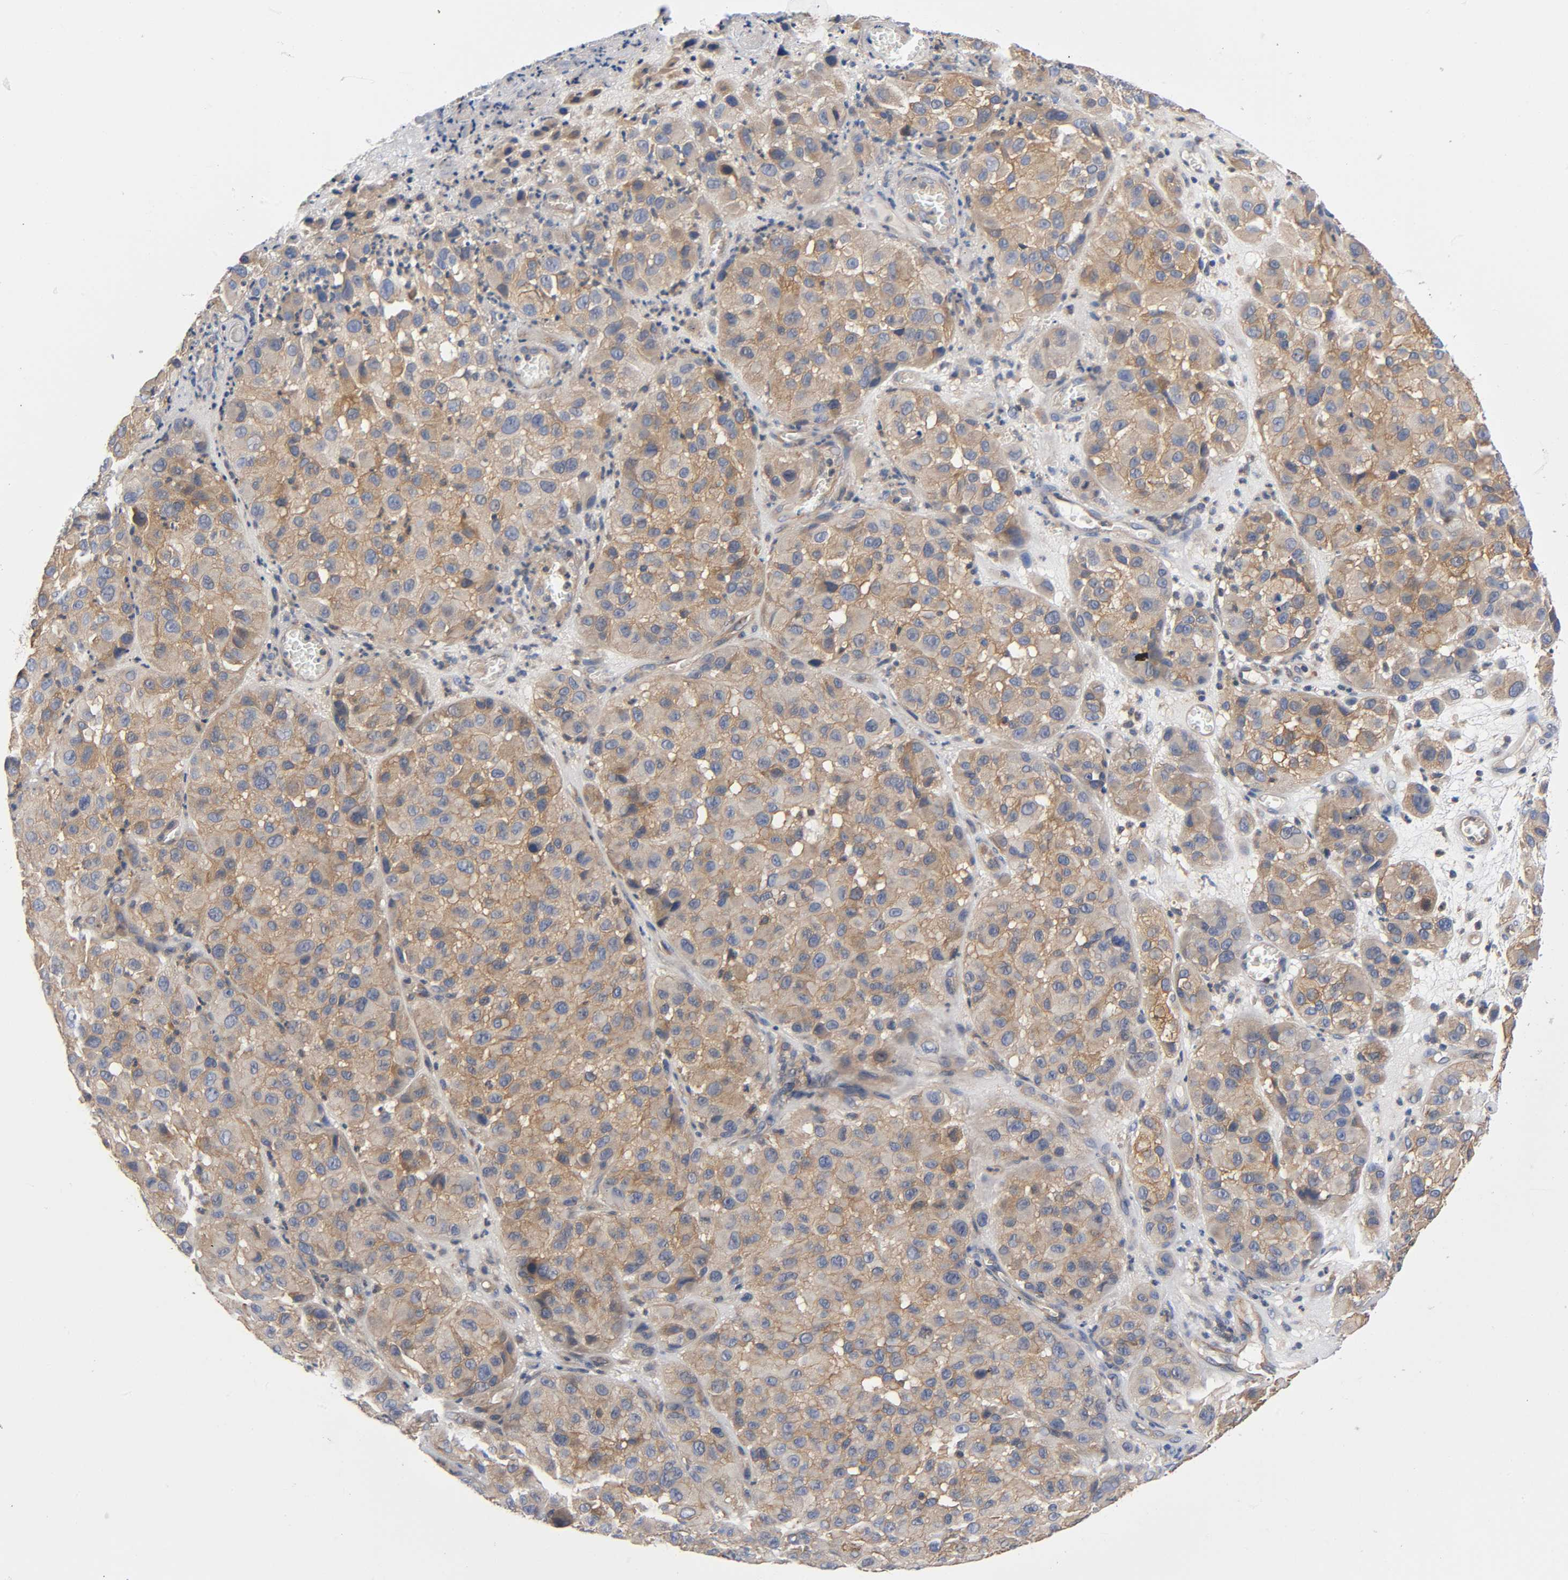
{"staining": {"intensity": "moderate", "quantity": ">75%", "location": "cytoplasmic/membranous"}, "tissue": "melanoma", "cell_type": "Tumor cells", "image_type": "cancer", "snomed": [{"axis": "morphology", "description": "Malignant melanoma, NOS"}, {"axis": "topography", "description": "Skin"}], "caption": "Human melanoma stained with a protein marker shows moderate staining in tumor cells.", "gene": "PRKAB1", "patient": {"sex": "female", "age": 21}}